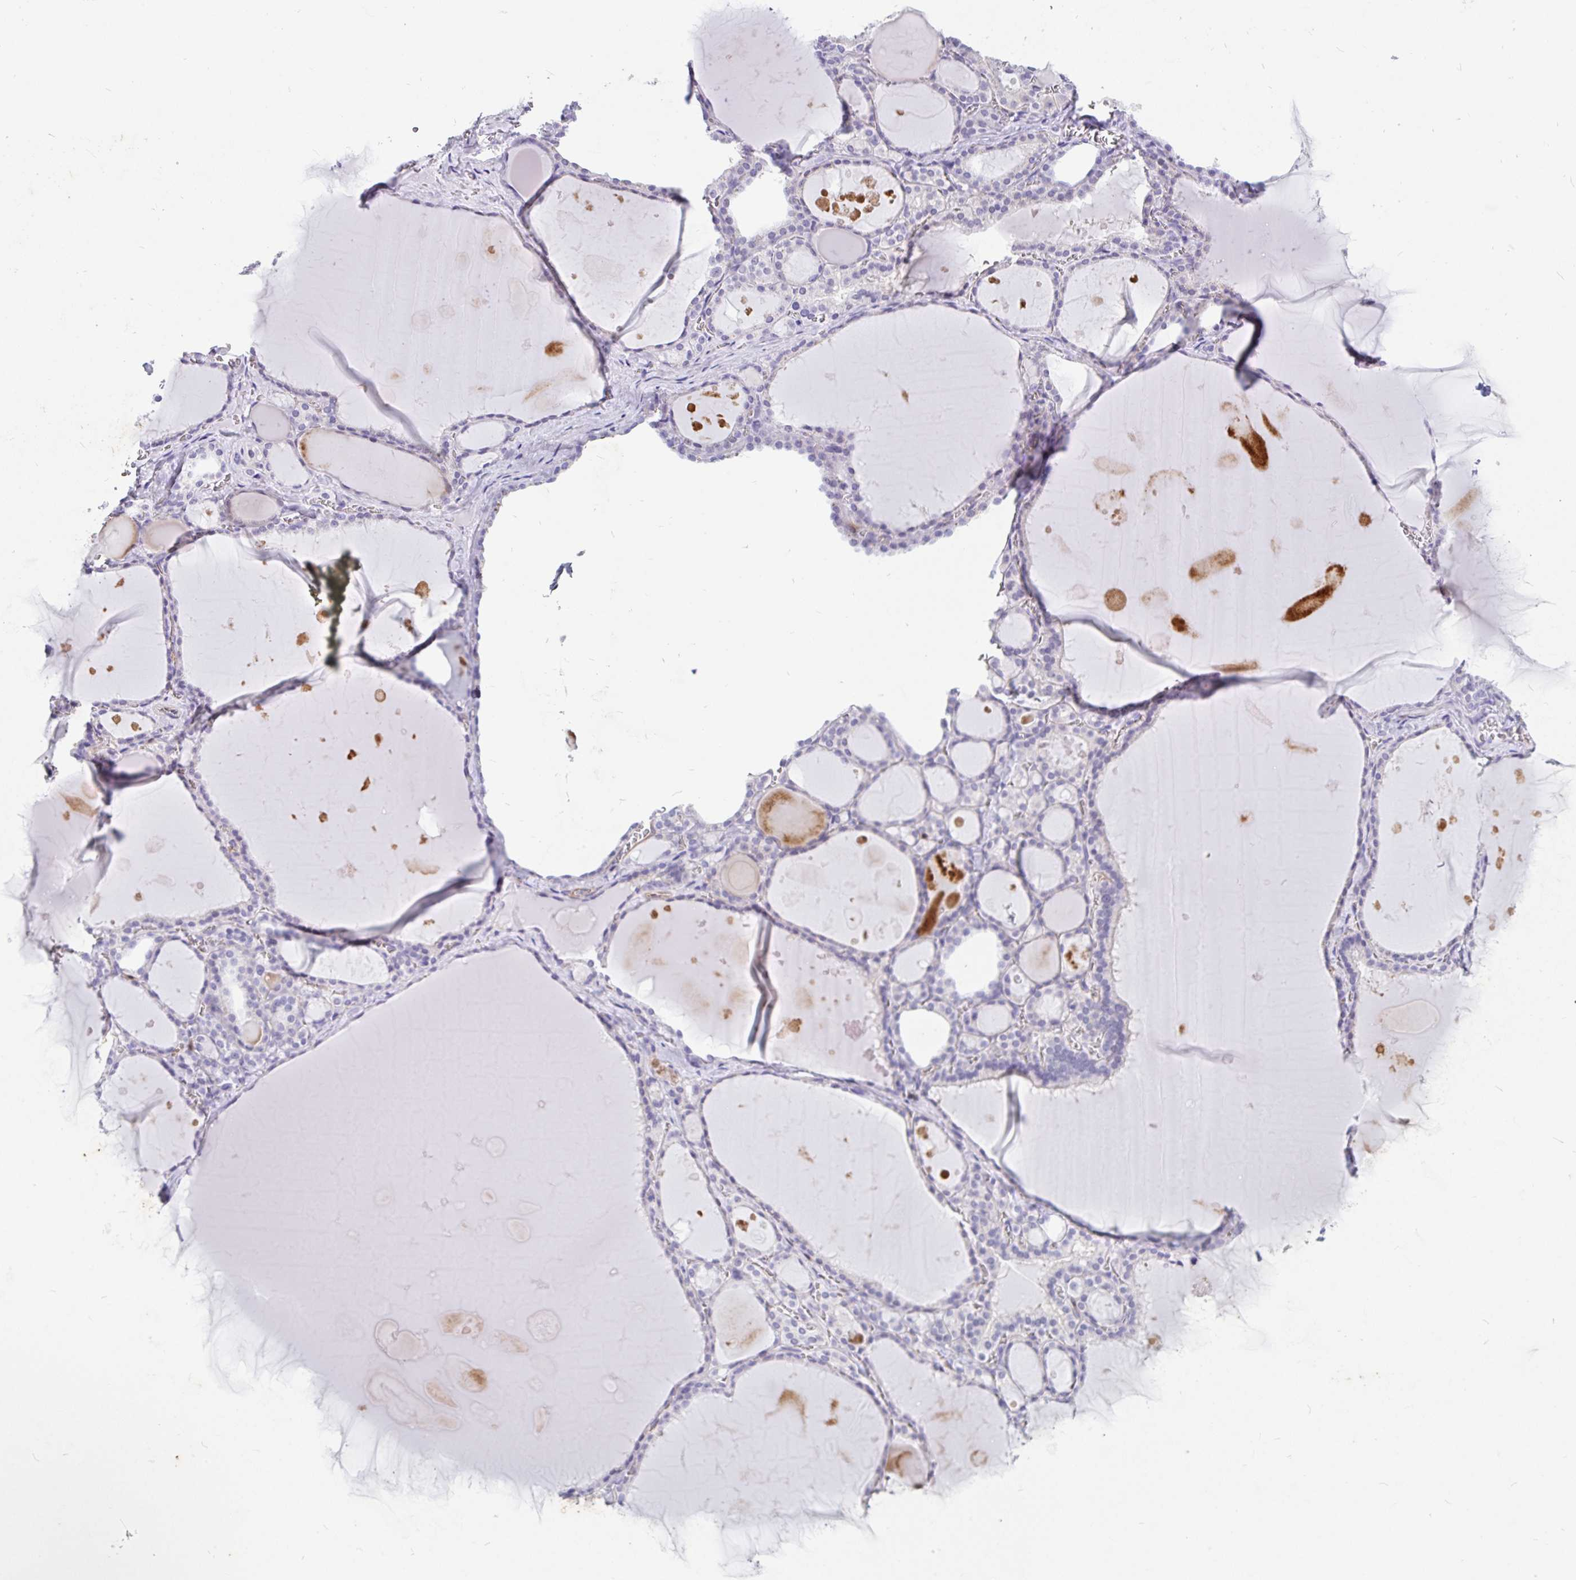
{"staining": {"intensity": "negative", "quantity": "none", "location": "none"}, "tissue": "thyroid gland", "cell_type": "Glandular cells", "image_type": "normal", "snomed": [{"axis": "morphology", "description": "Normal tissue, NOS"}, {"axis": "topography", "description": "Thyroid gland"}], "caption": "This is an immunohistochemistry (IHC) image of benign human thyroid gland. There is no positivity in glandular cells.", "gene": "EML5", "patient": {"sex": "male", "age": 56}}